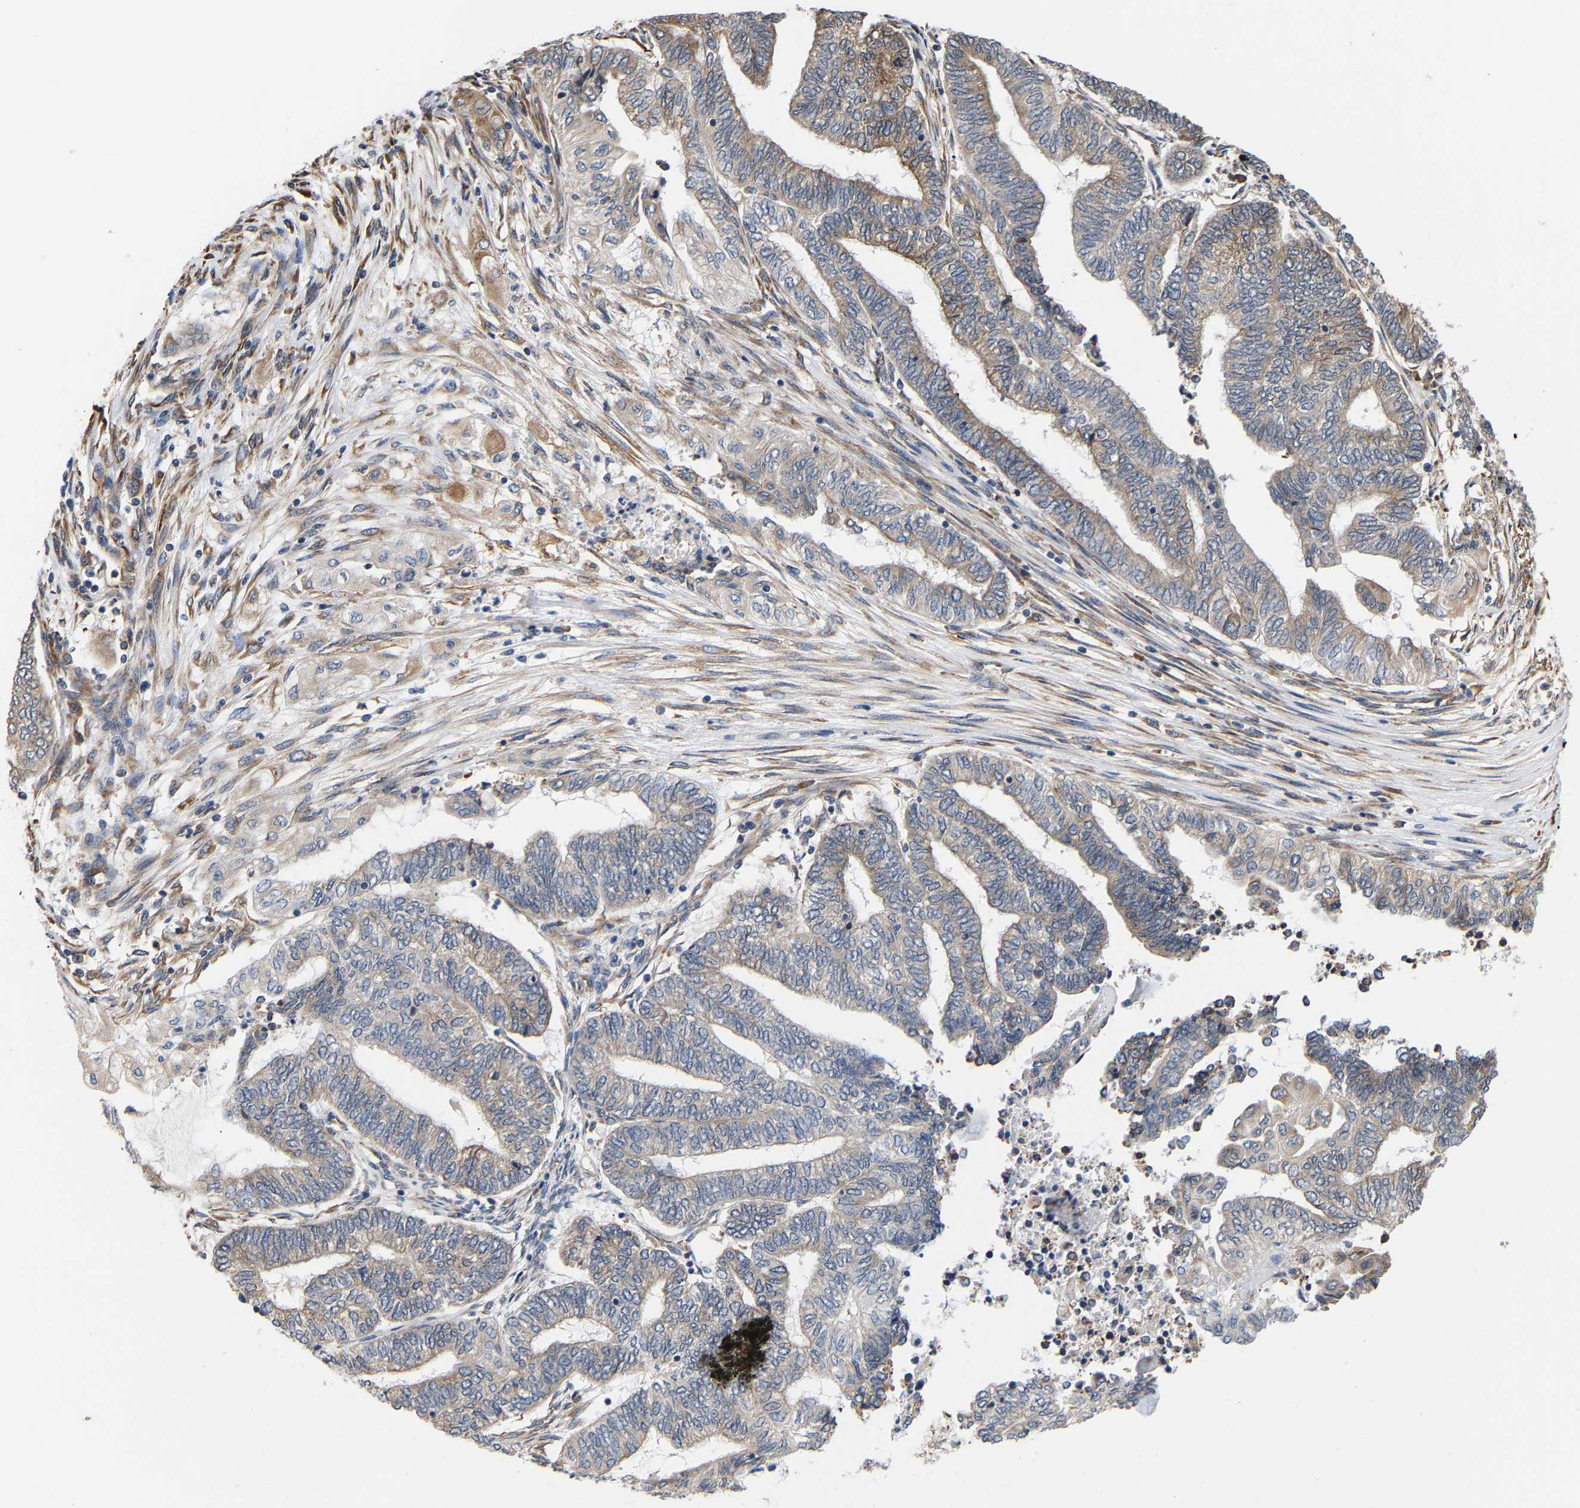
{"staining": {"intensity": "negative", "quantity": "none", "location": "none"}, "tissue": "endometrial cancer", "cell_type": "Tumor cells", "image_type": "cancer", "snomed": [{"axis": "morphology", "description": "Adenocarcinoma, NOS"}, {"axis": "topography", "description": "Uterus"}, {"axis": "topography", "description": "Endometrium"}], "caption": "IHC of human endometrial adenocarcinoma demonstrates no expression in tumor cells.", "gene": "ARAP1", "patient": {"sex": "female", "age": 70}}